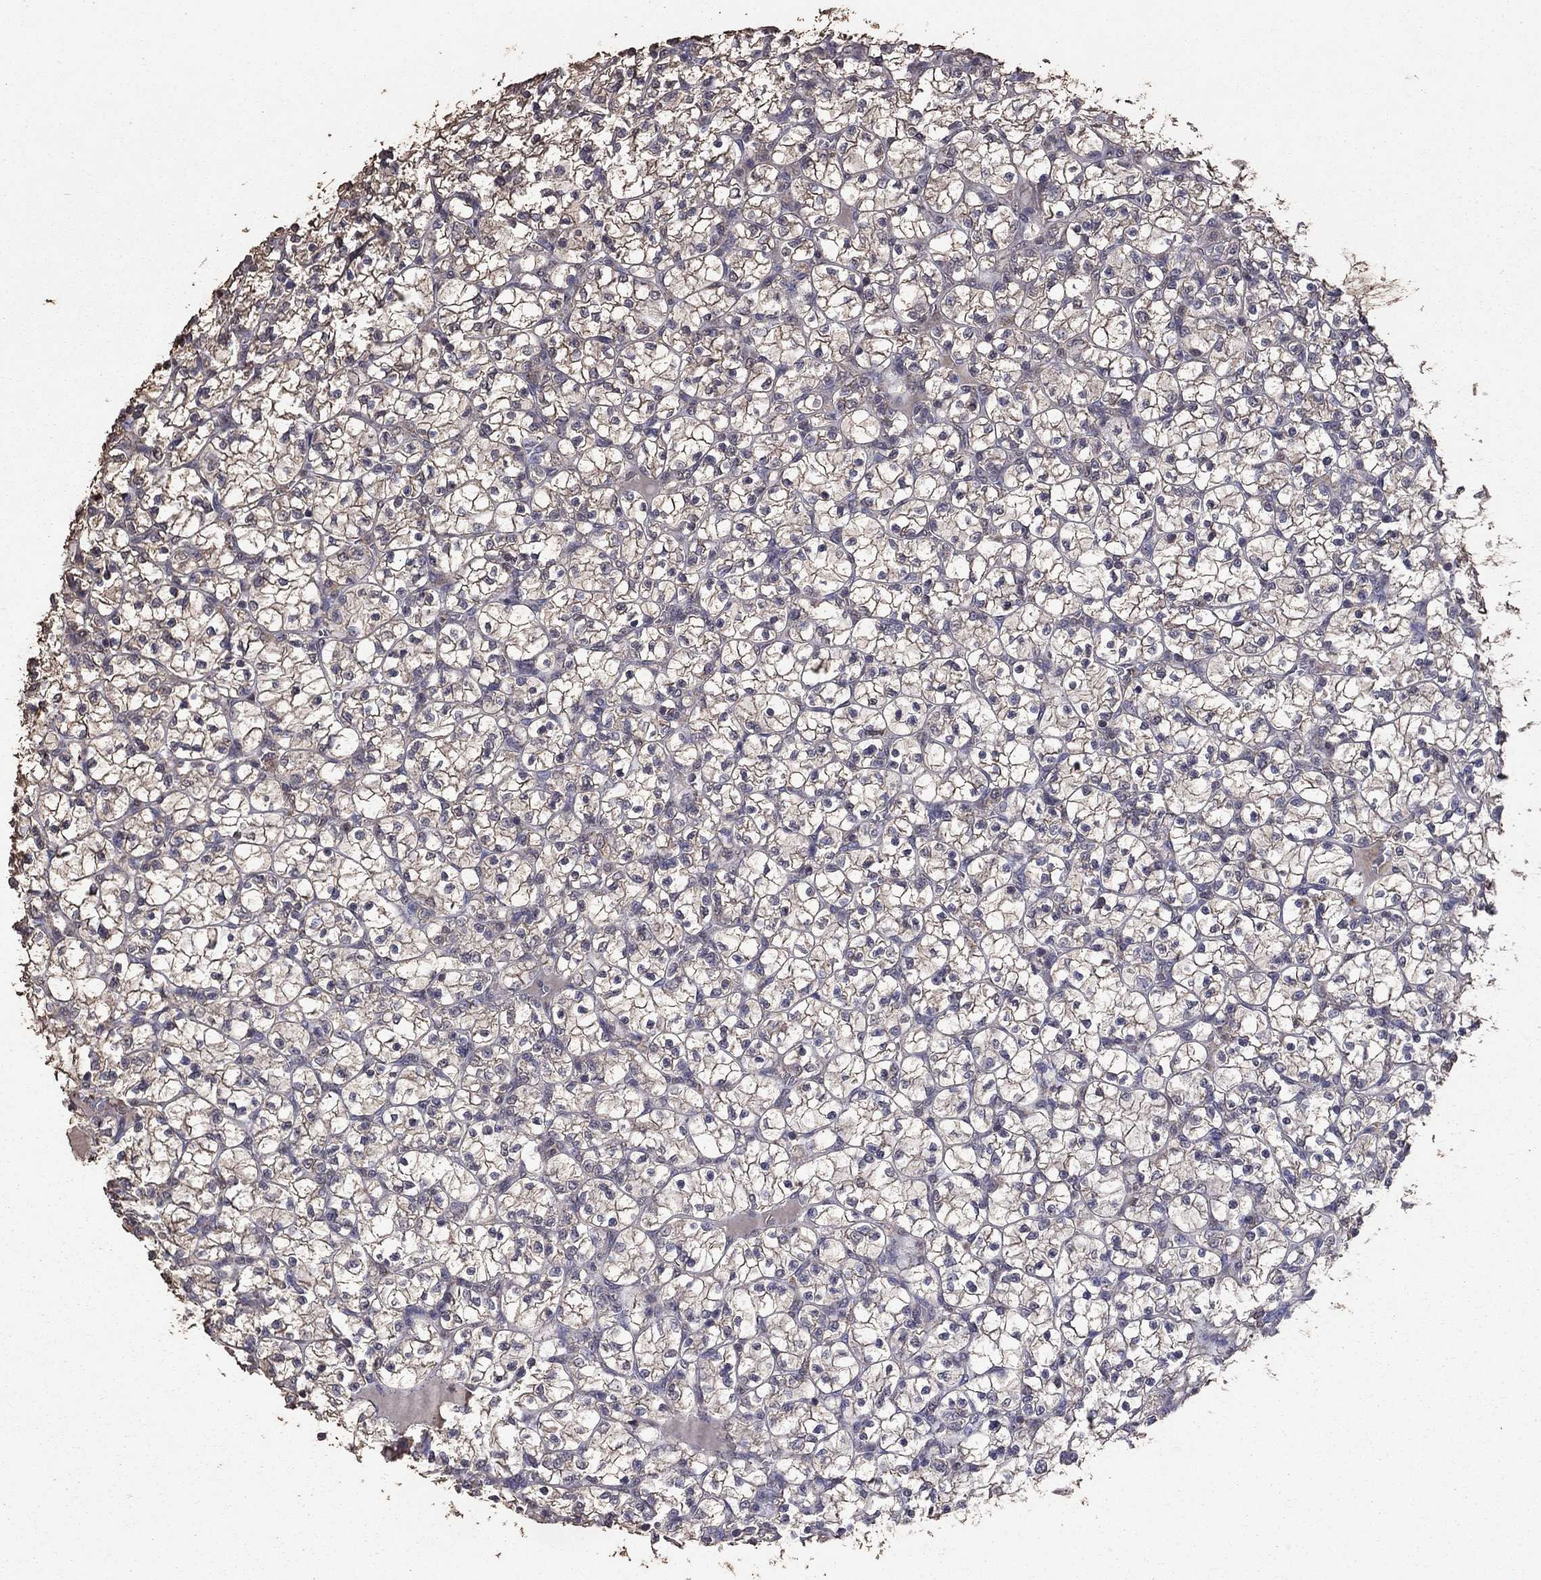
{"staining": {"intensity": "weak", "quantity": "25%-75%", "location": "cytoplasmic/membranous"}, "tissue": "renal cancer", "cell_type": "Tumor cells", "image_type": "cancer", "snomed": [{"axis": "morphology", "description": "Adenocarcinoma, NOS"}, {"axis": "topography", "description": "Kidney"}], "caption": "Brown immunohistochemical staining in adenocarcinoma (renal) demonstrates weak cytoplasmic/membranous staining in about 25%-75% of tumor cells.", "gene": "SERPINA5", "patient": {"sex": "female", "age": 89}}